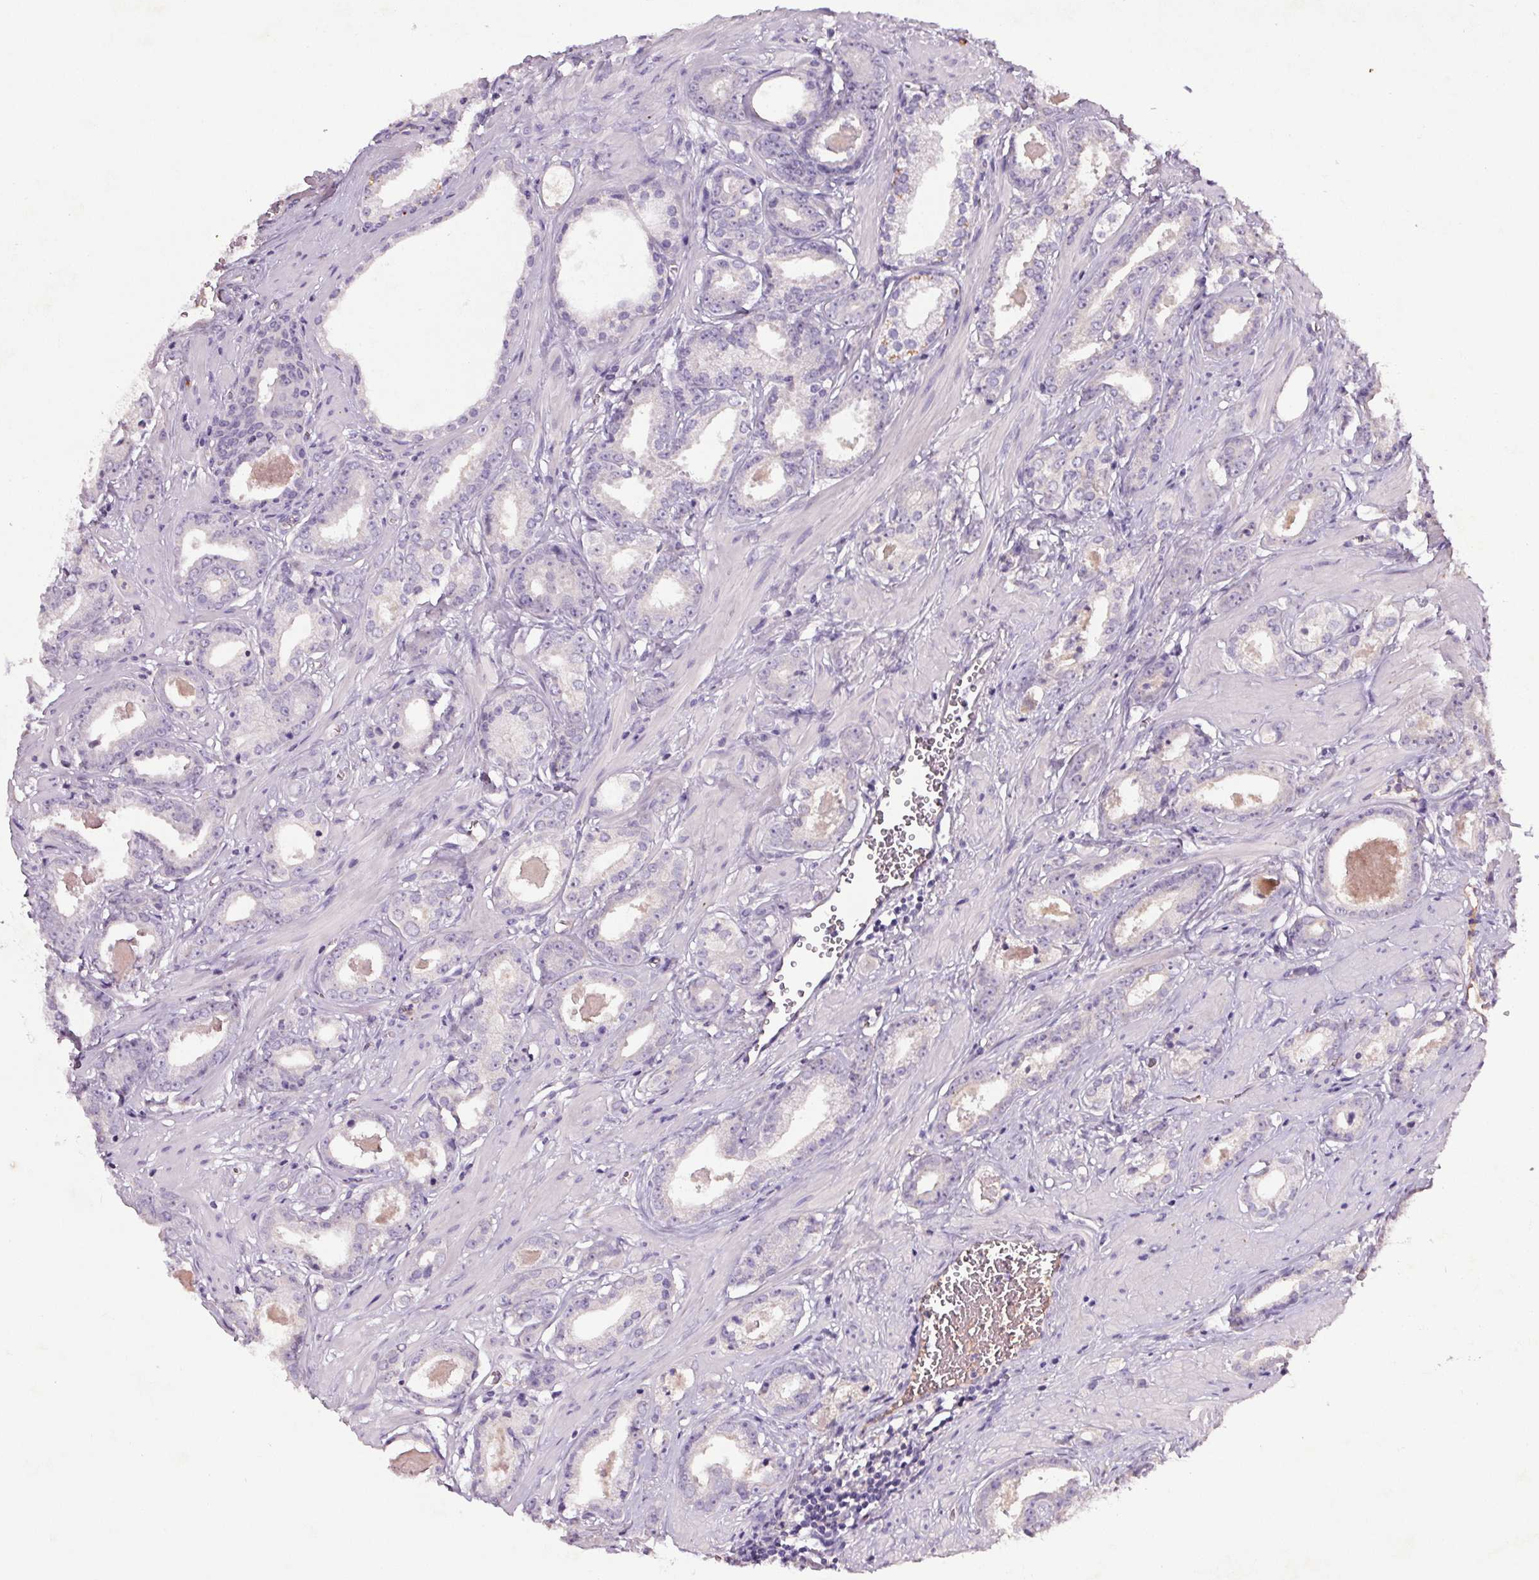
{"staining": {"intensity": "negative", "quantity": "none", "location": "none"}, "tissue": "prostate cancer", "cell_type": "Tumor cells", "image_type": "cancer", "snomed": [{"axis": "morphology", "description": "Adenocarcinoma, Low grade"}, {"axis": "topography", "description": "Prostate"}], "caption": "Immunohistochemistry (IHC) micrograph of neoplastic tissue: human low-grade adenocarcinoma (prostate) stained with DAB (3,3'-diaminobenzidine) shows no significant protein positivity in tumor cells. (DAB immunohistochemistry visualized using brightfield microscopy, high magnification).", "gene": "APOC4", "patient": {"sex": "male", "age": 64}}